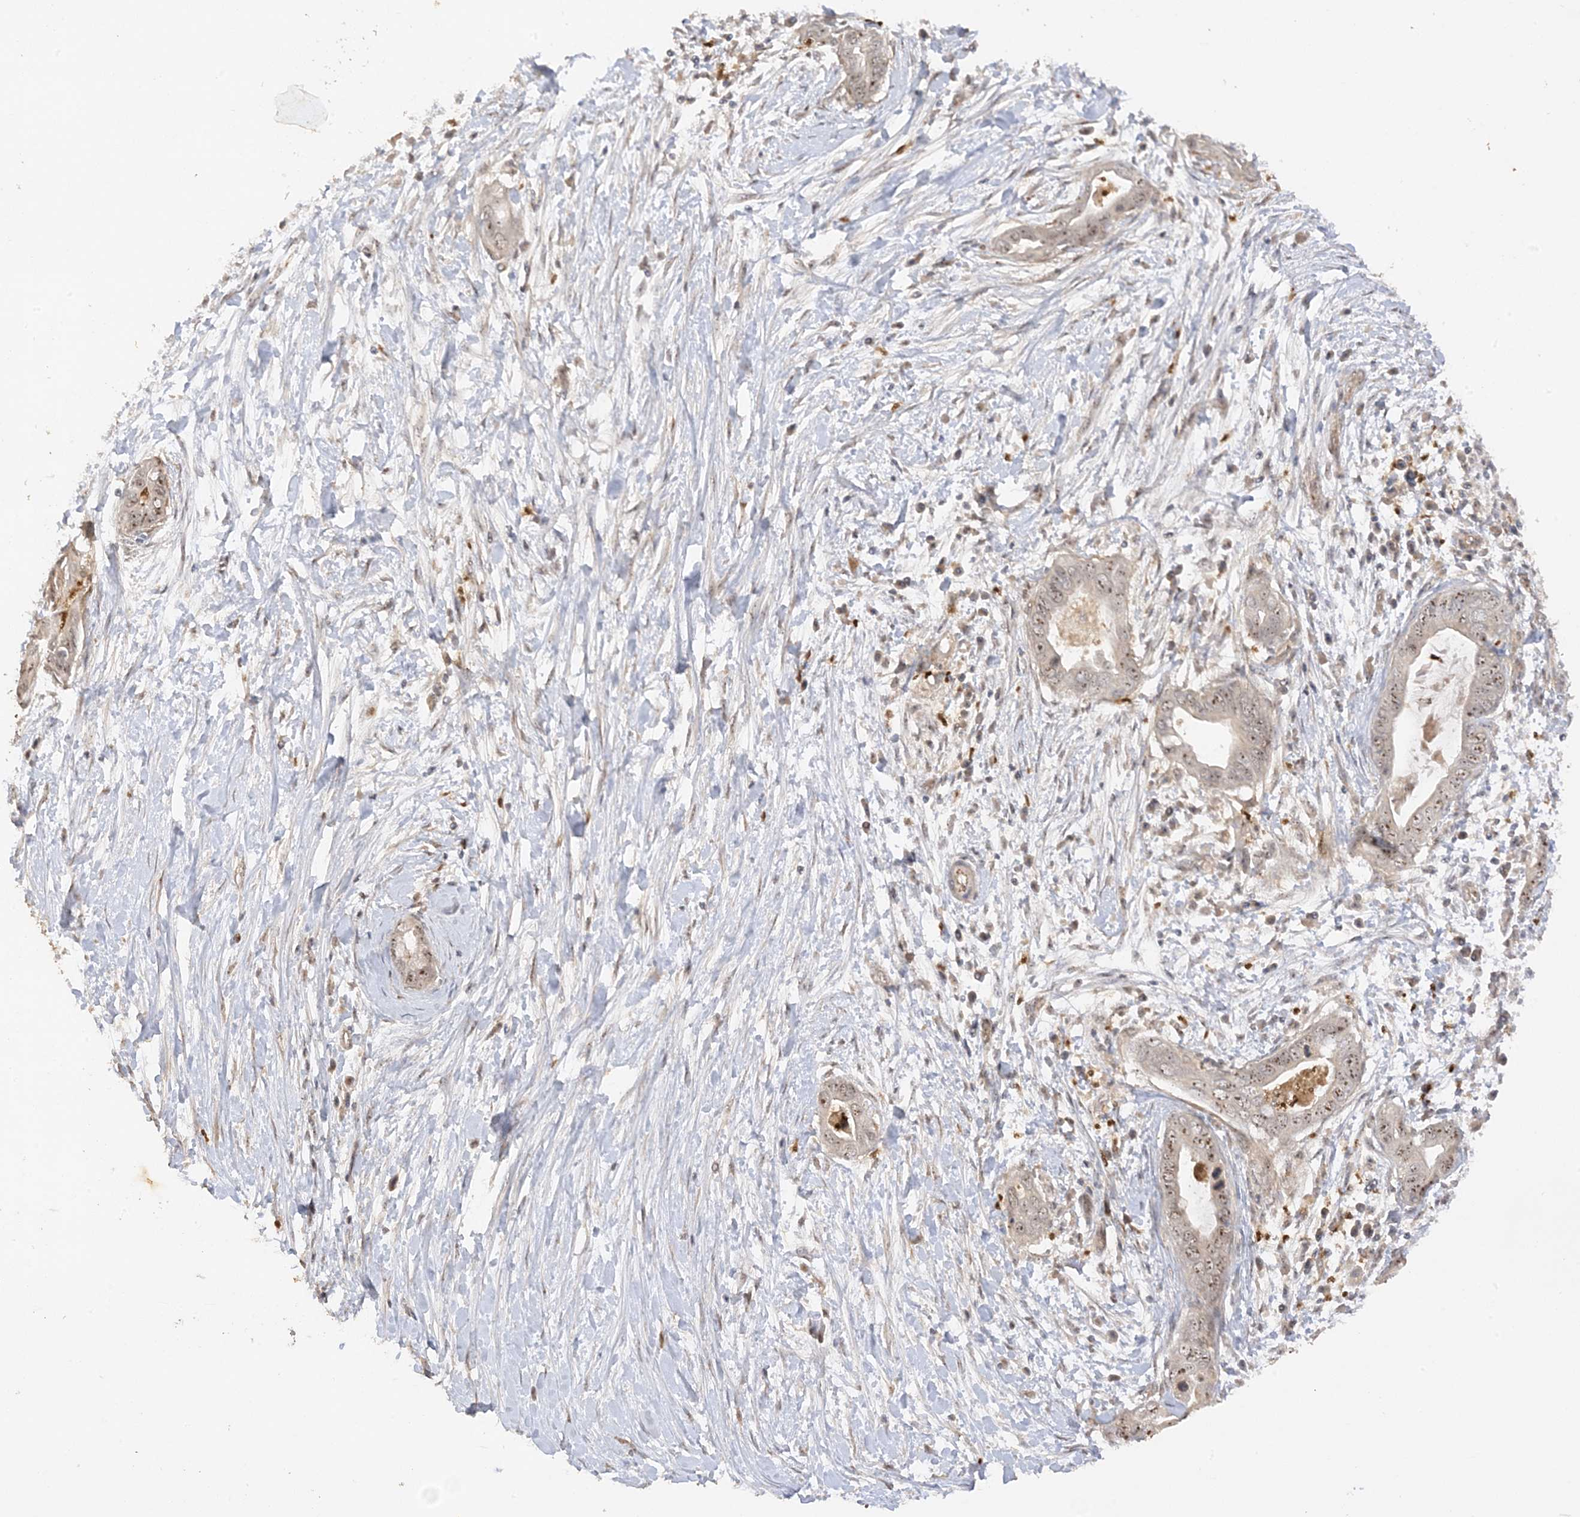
{"staining": {"intensity": "moderate", "quantity": "25%-75%", "location": "nuclear"}, "tissue": "pancreatic cancer", "cell_type": "Tumor cells", "image_type": "cancer", "snomed": [{"axis": "morphology", "description": "Adenocarcinoma, NOS"}, {"axis": "topography", "description": "Pancreas"}], "caption": "Immunohistochemical staining of adenocarcinoma (pancreatic) reveals moderate nuclear protein expression in about 25%-75% of tumor cells.", "gene": "DDX18", "patient": {"sex": "male", "age": 75}}